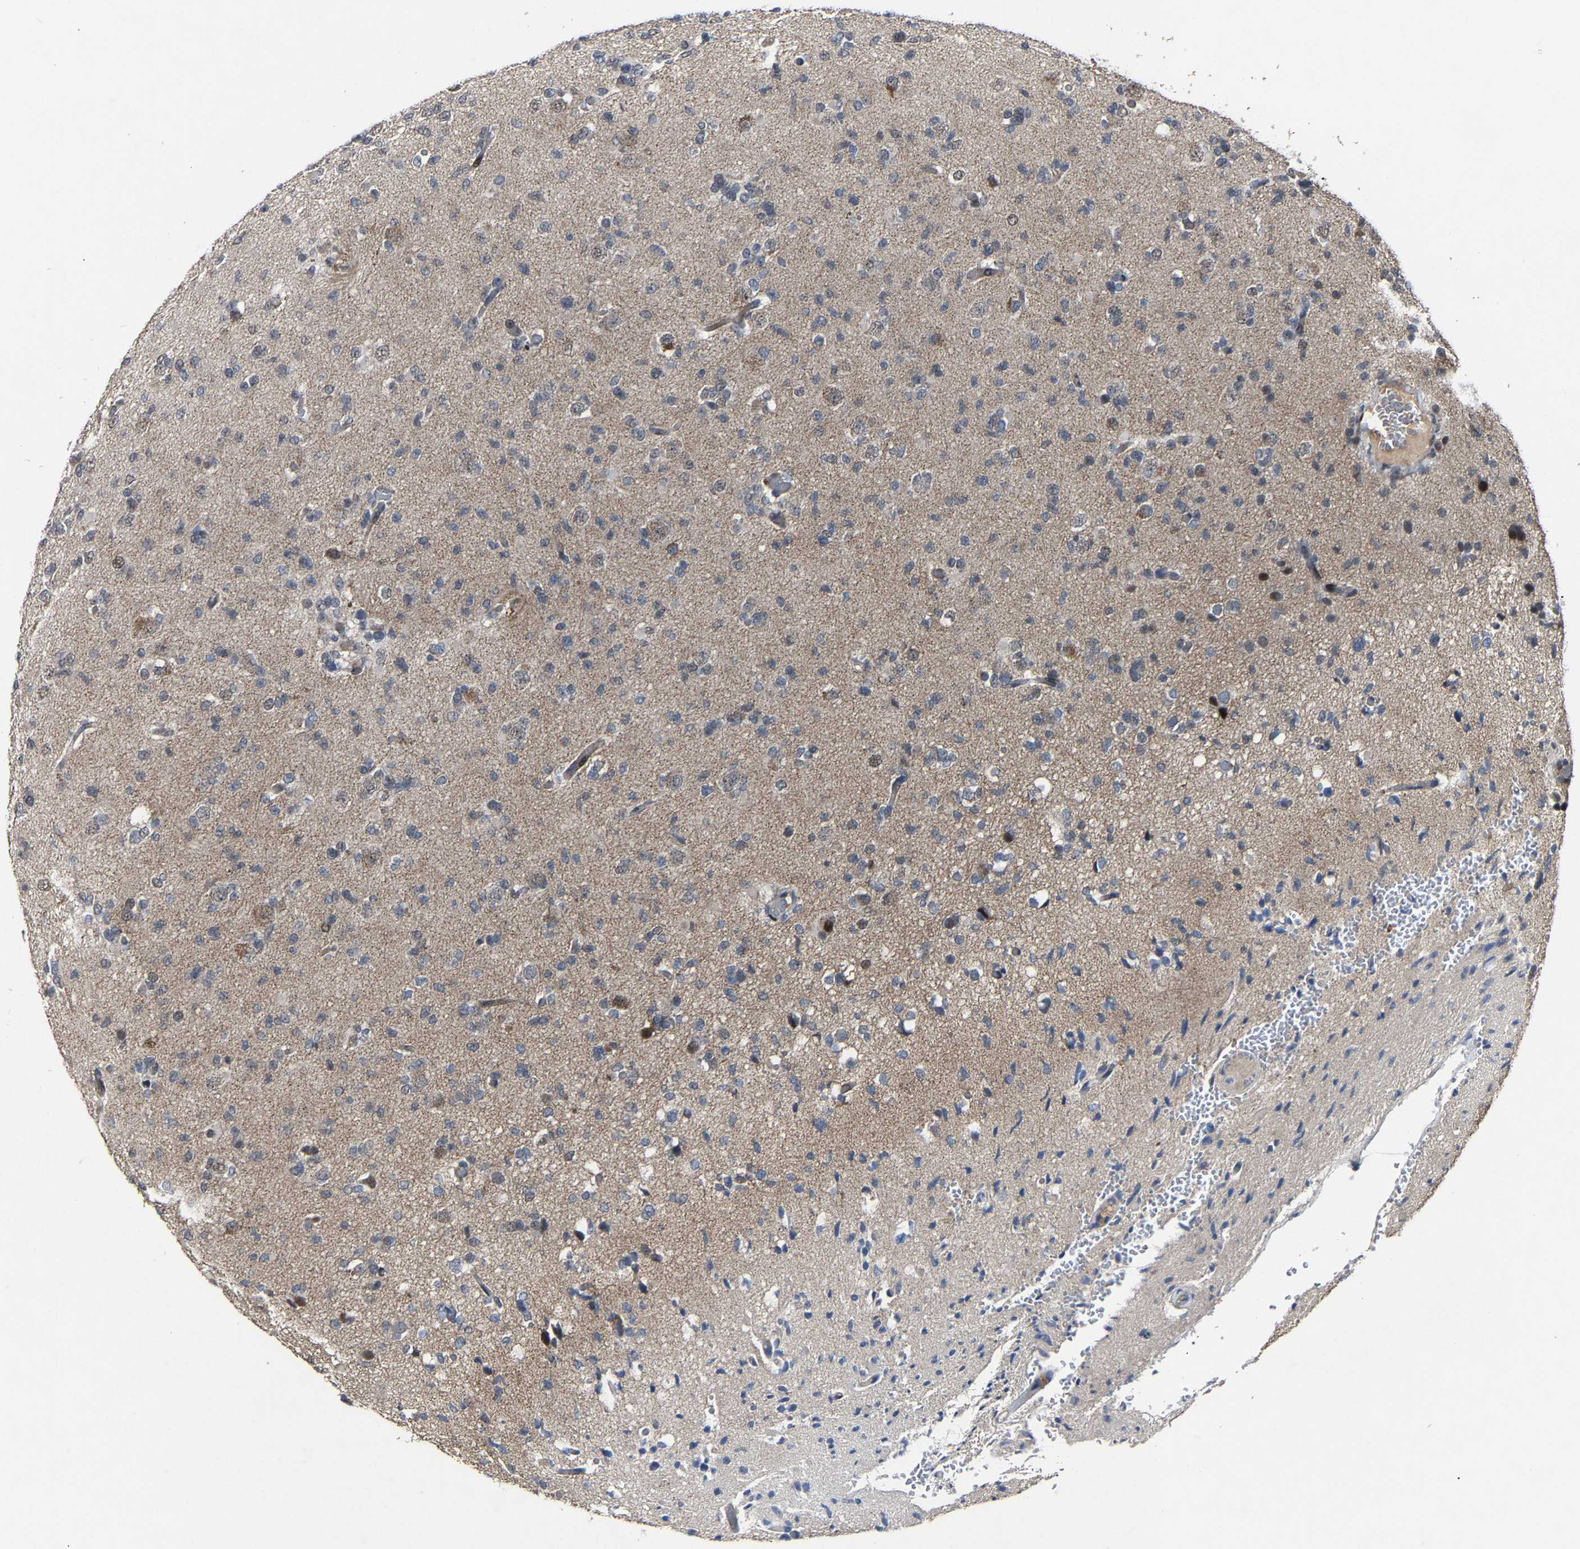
{"staining": {"intensity": "weak", "quantity": "<25%", "location": "nuclear"}, "tissue": "glioma", "cell_type": "Tumor cells", "image_type": "cancer", "snomed": [{"axis": "morphology", "description": "Glioma, malignant, Low grade"}, {"axis": "topography", "description": "Brain"}], "caption": "An immunohistochemistry (IHC) micrograph of malignant glioma (low-grade) is shown. There is no staining in tumor cells of malignant glioma (low-grade).", "gene": "LSM8", "patient": {"sex": "female", "age": 22}}